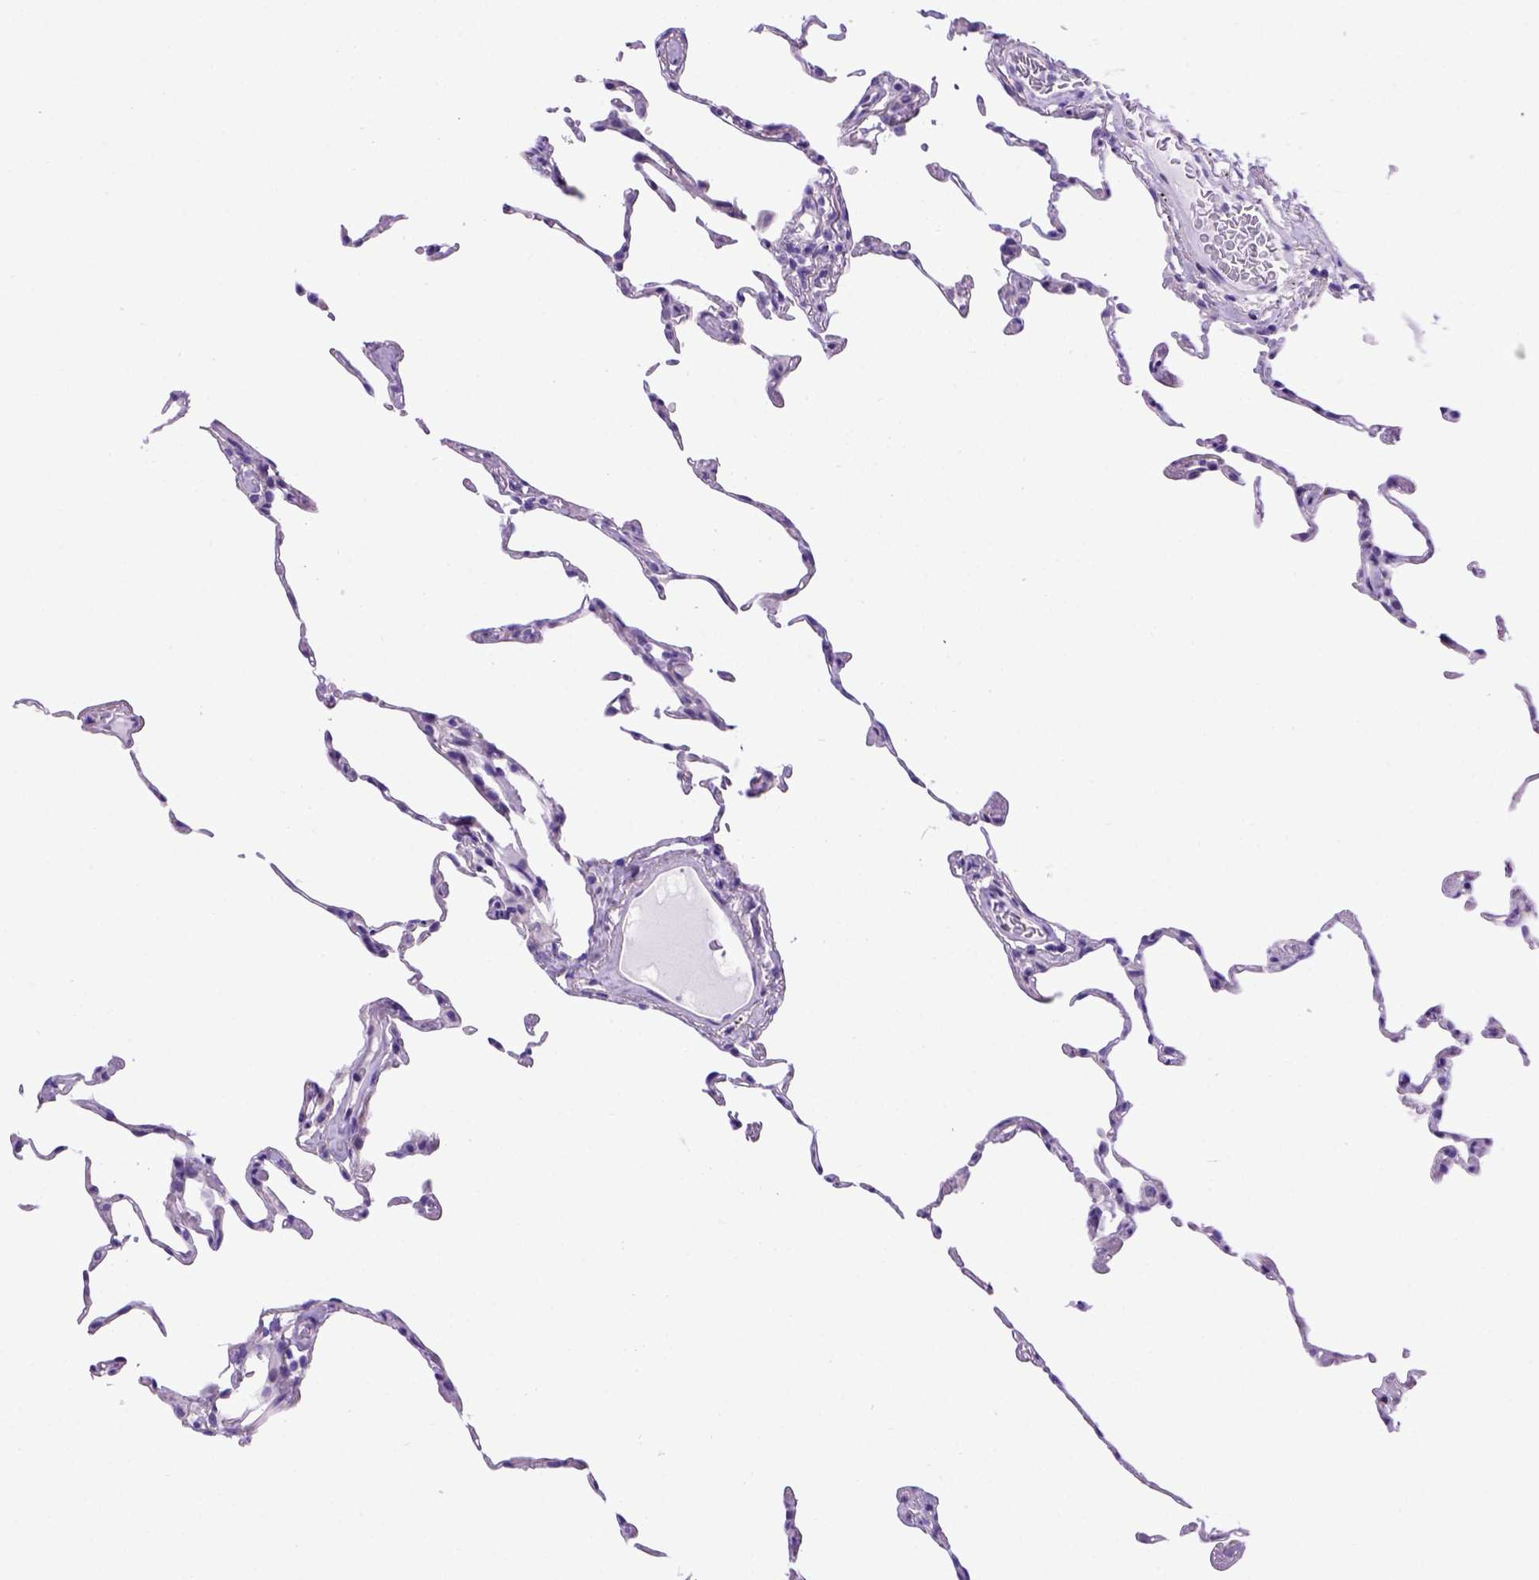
{"staining": {"intensity": "negative", "quantity": "none", "location": "none"}, "tissue": "lung", "cell_type": "Alveolar cells", "image_type": "normal", "snomed": [{"axis": "morphology", "description": "Normal tissue, NOS"}, {"axis": "topography", "description": "Lung"}], "caption": "This is an IHC image of unremarkable lung. There is no expression in alveolar cells.", "gene": "ADAM12", "patient": {"sex": "female", "age": 57}}